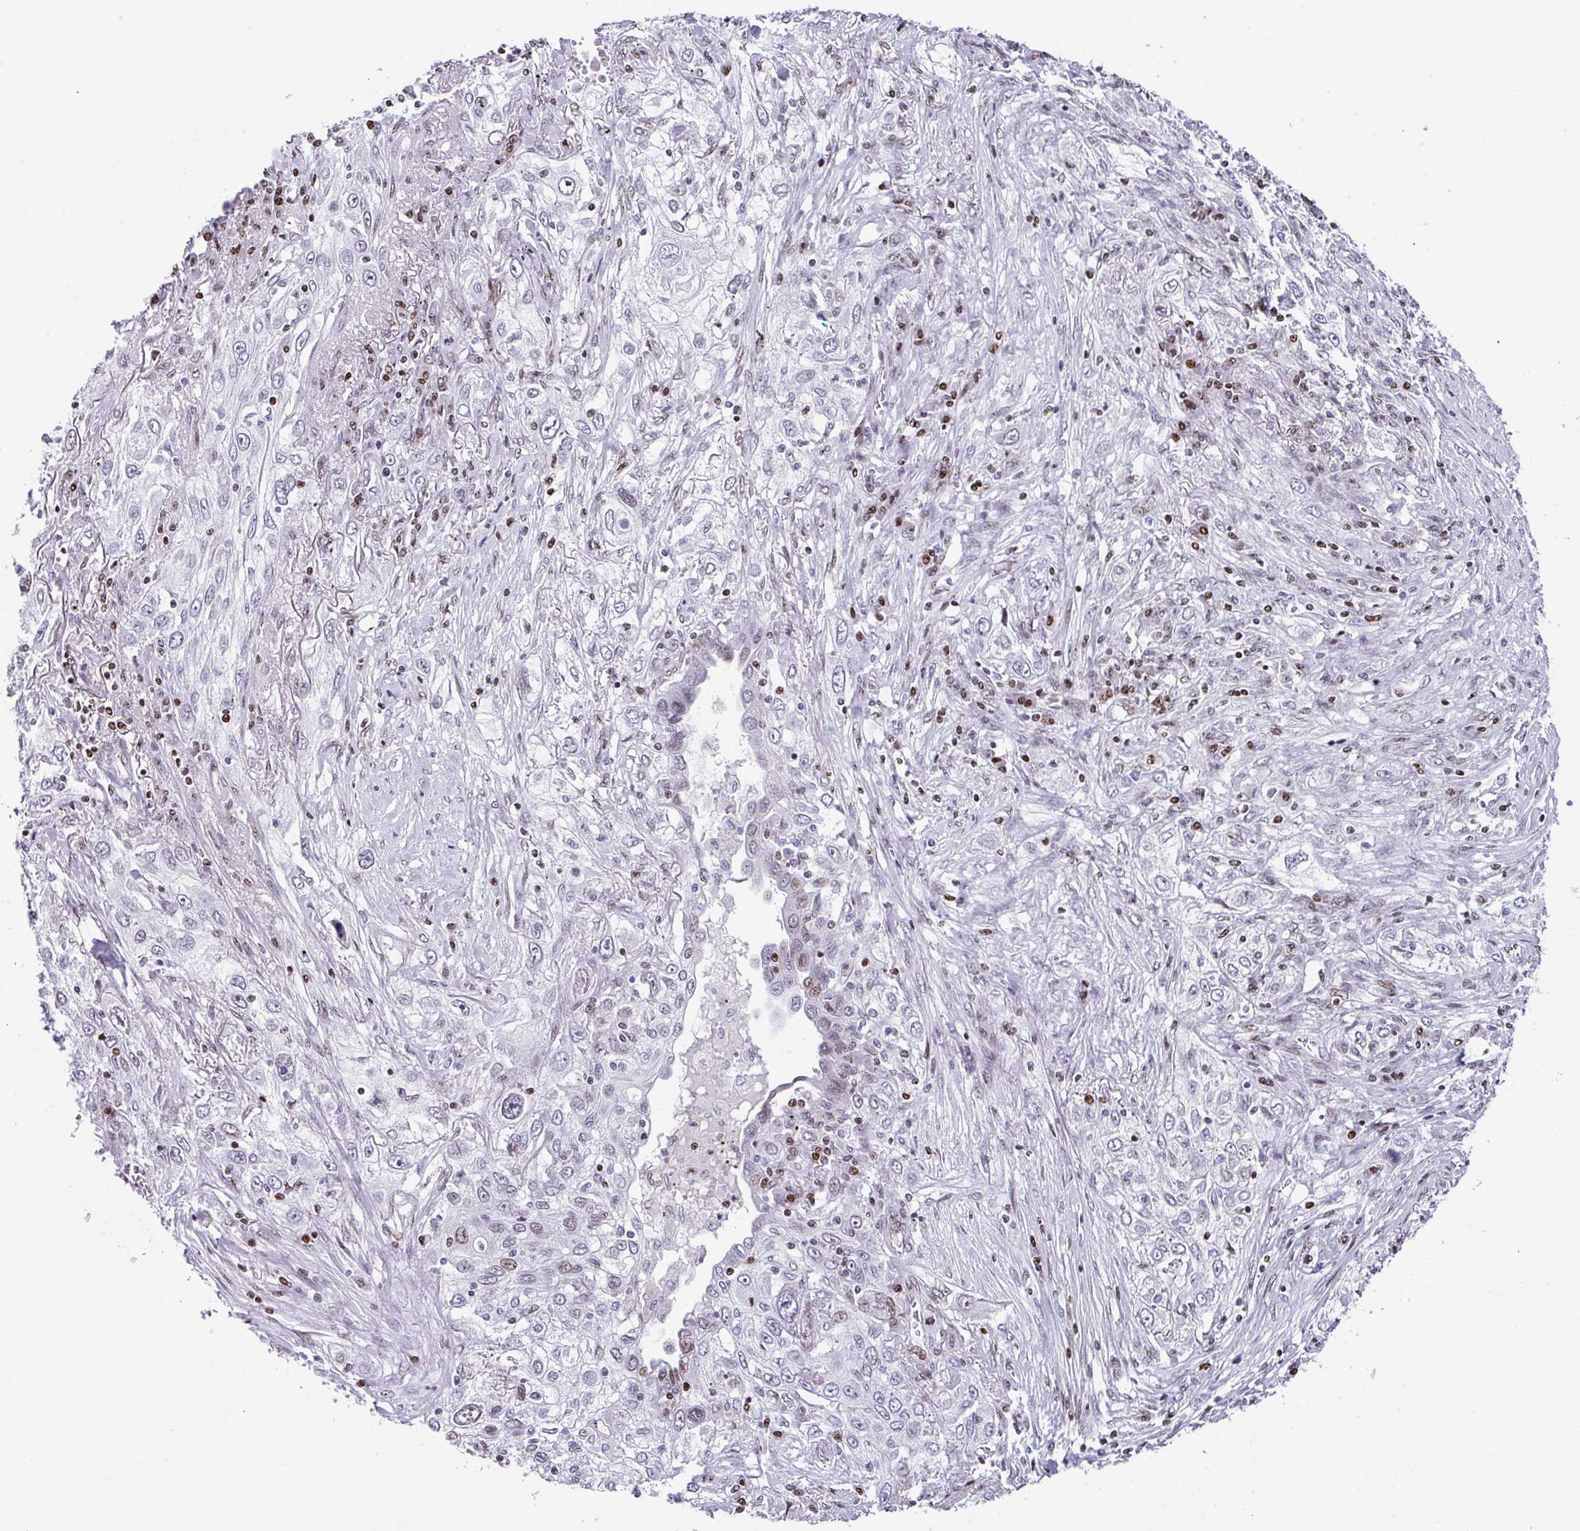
{"staining": {"intensity": "negative", "quantity": "none", "location": "none"}, "tissue": "lung cancer", "cell_type": "Tumor cells", "image_type": "cancer", "snomed": [{"axis": "morphology", "description": "Squamous cell carcinoma, NOS"}, {"axis": "topography", "description": "Lung"}], "caption": "High power microscopy micrograph of an immunohistochemistry (IHC) micrograph of squamous cell carcinoma (lung), revealing no significant positivity in tumor cells.", "gene": "TCF3", "patient": {"sex": "female", "age": 69}}